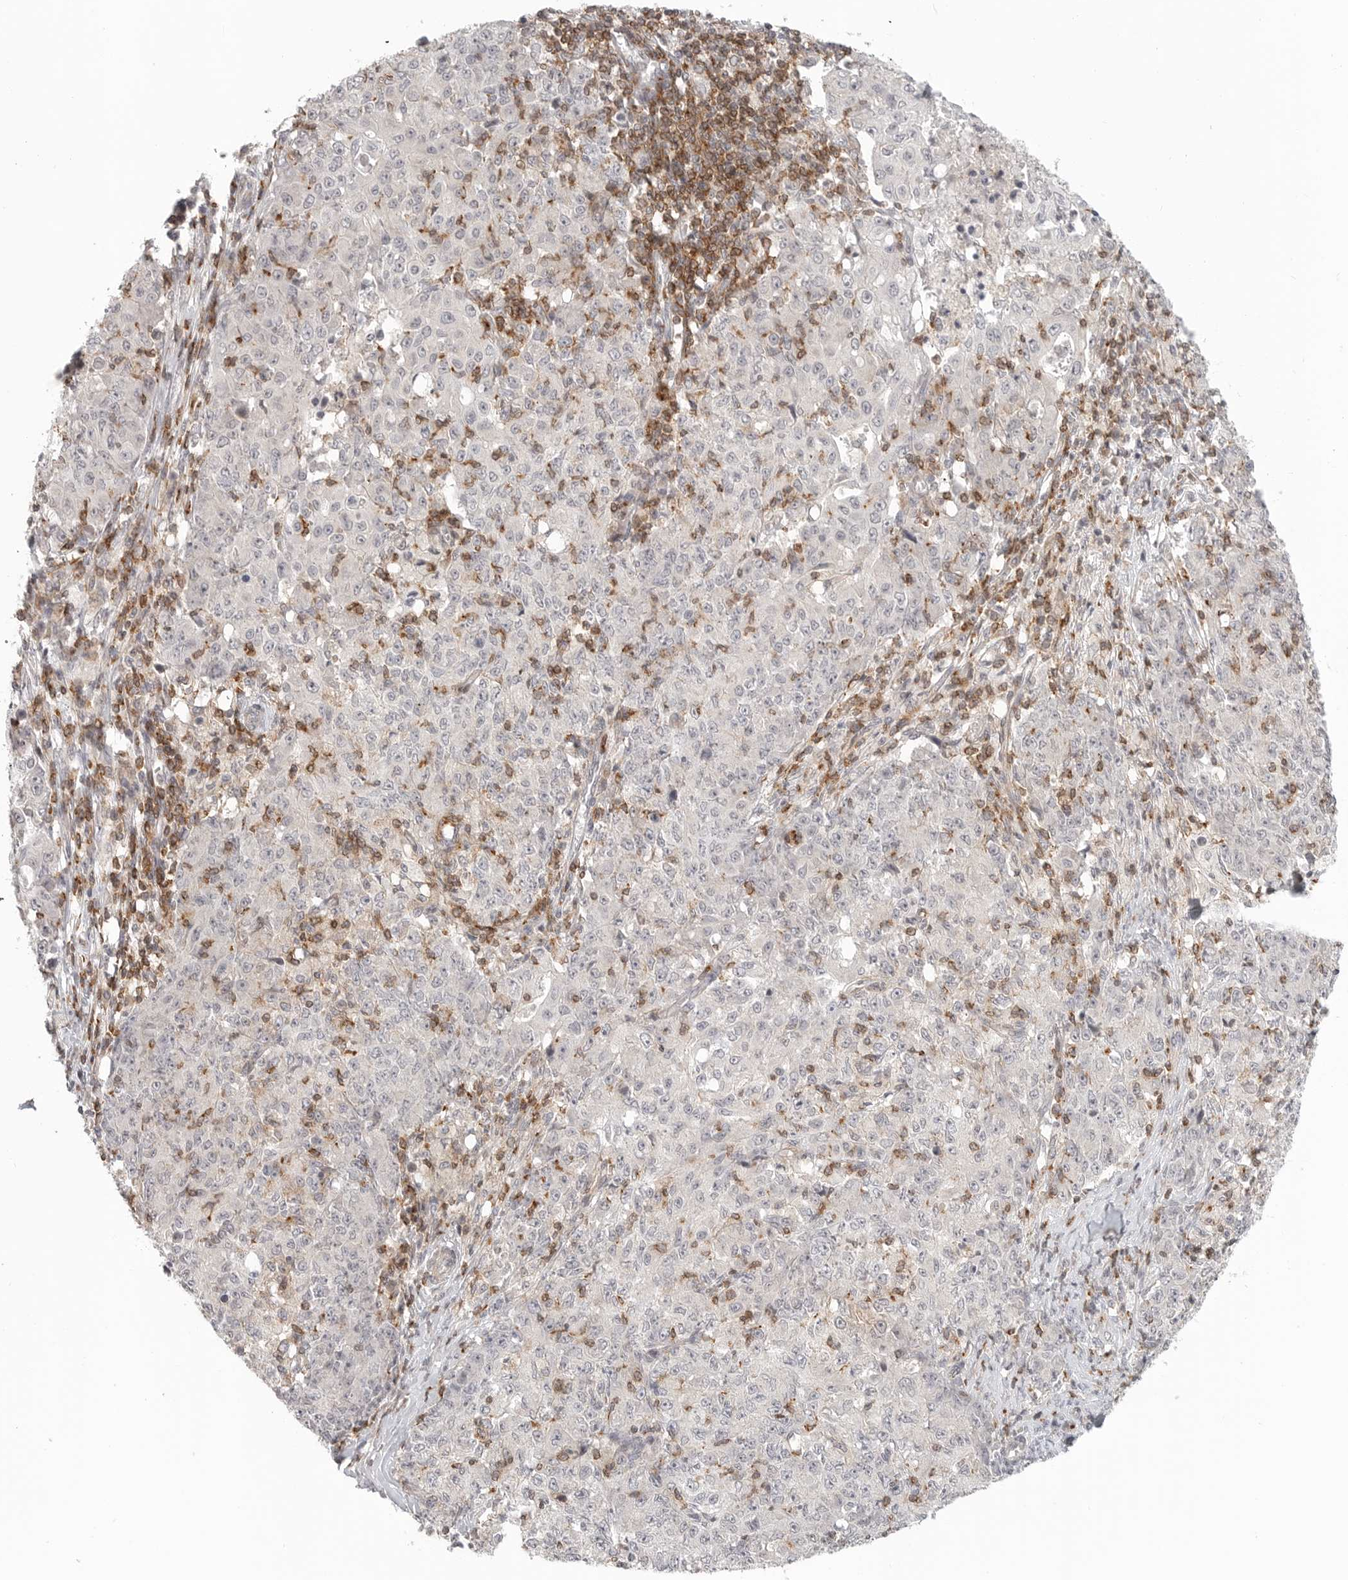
{"staining": {"intensity": "negative", "quantity": "none", "location": "none"}, "tissue": "ovarian cancer", "cell_type": "Tumor cells", "image_type": "cancer", "snomed": [{"axis": "morphology", "description": "Carcinoma, endometroid"}, {"axis": "topography", "description": "Ovary"}], "caption": "Ovarian cancer was stained to show a protein in brown. There is no significant expression in tumor cells.", "gene": "SH3KBP1", "patient": {"sex": "female", "age": 42}}